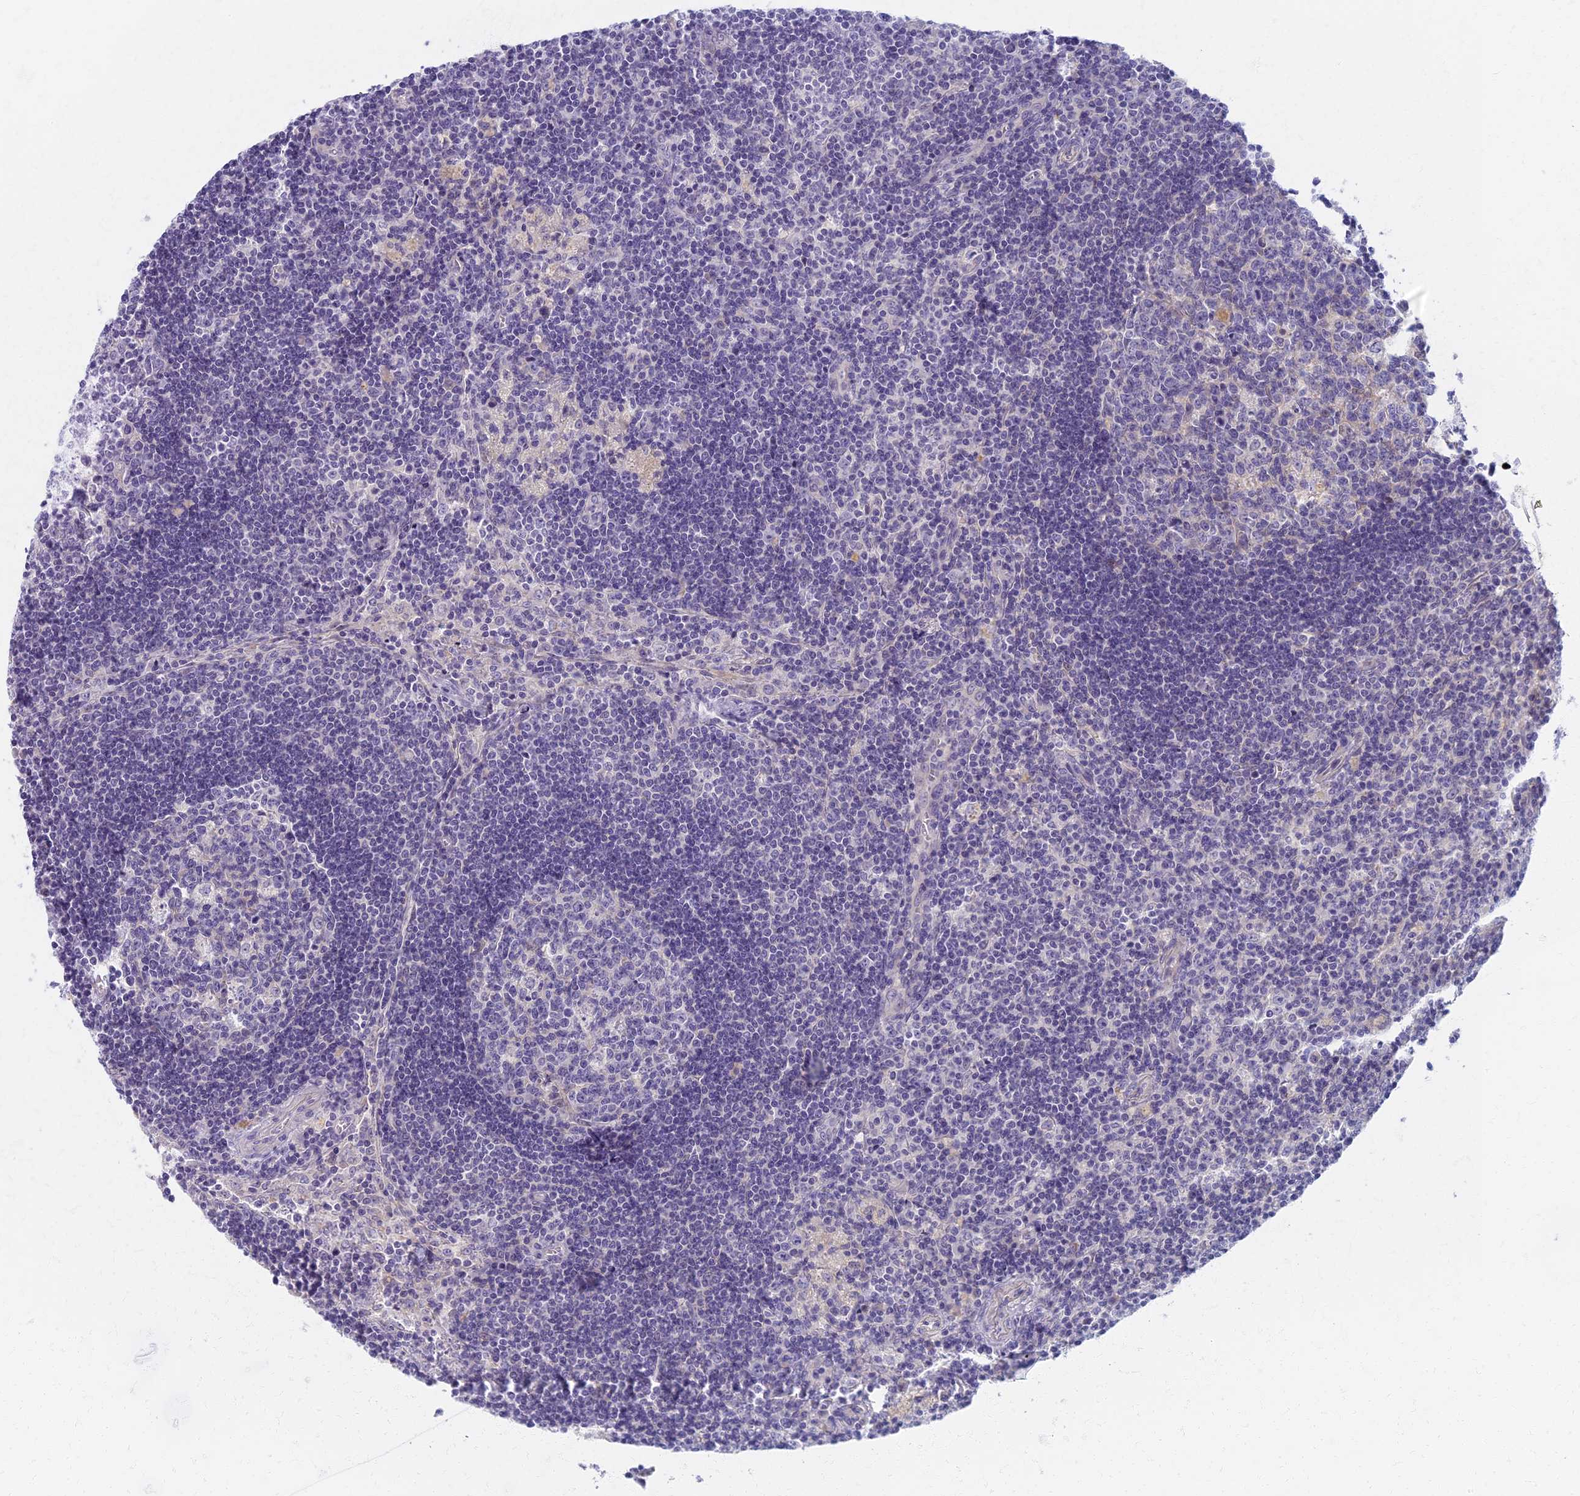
{"staining": {"intensity": "negative", "quantity": "none", "location": "none"}, "tissue": "lymph node", "cell_type": "Germinal center cells", "image_type": "normal", "snomed": [{"axis": "morphology", "description": "Normal tissue, NOS"}, {"axis": "topography", "description": "Lymph node"}], "caption": "Lymph node stained for a protein using immunohistochemistry reveals no staining germinal center cells.", "gene": "AP4E1", "patient": {"sex": "male", "age": 58}}